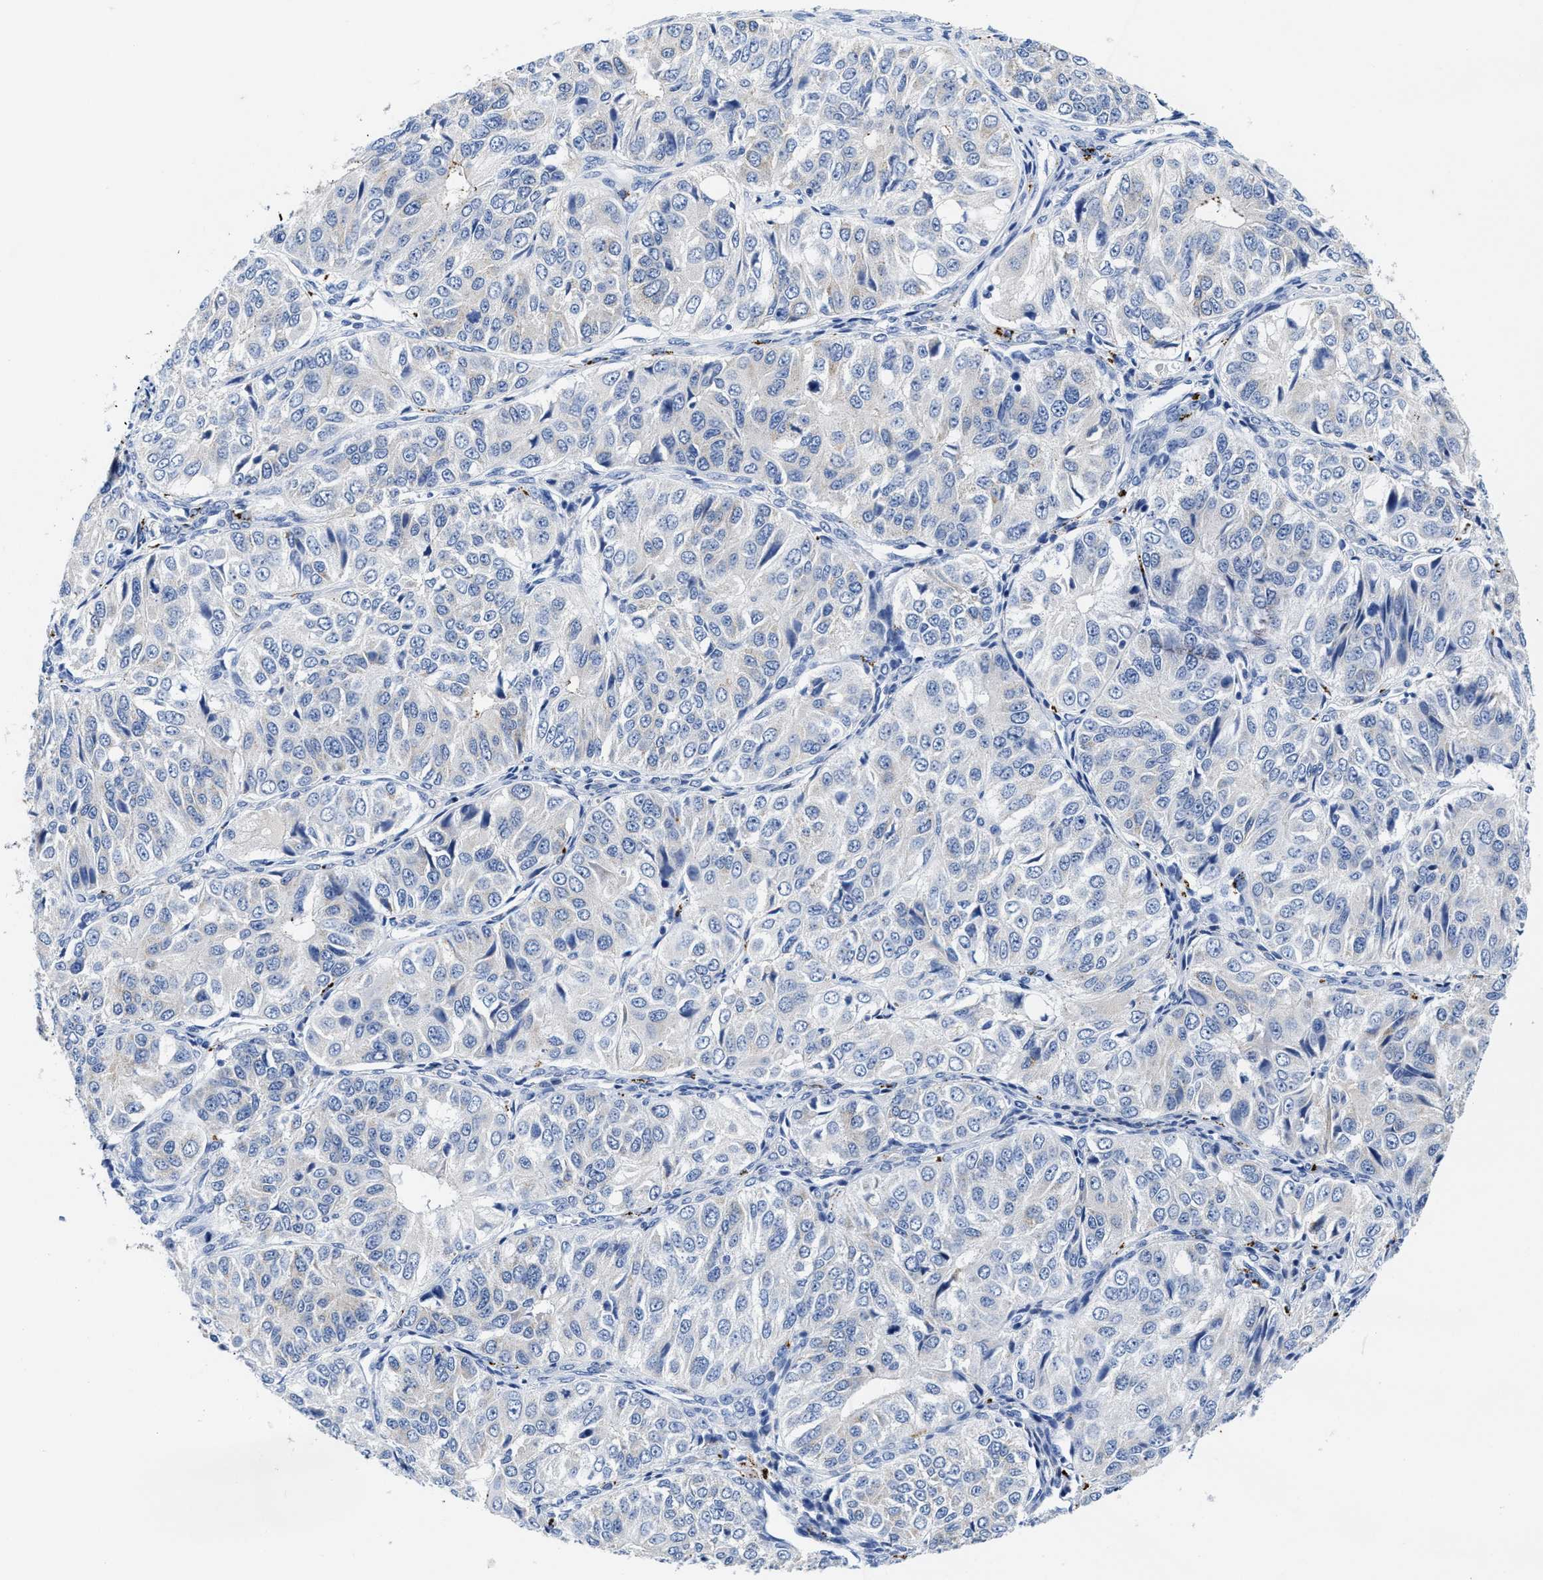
{"staining": {"intensity": "negative", "quantity": "none", "location": "none"}, "tissue": "ovarian cancer", "cell_type": "Tumor cells", "image_type": "cancer", "snomed": [{"axis": "morphology", "description": "Carcinoma, endometroid"}, {"axis": "topography", "description": "Ovary"}], "caption": "This is a histopathology image of immunohistochemistry staining of ovarian cancer, which shows no positivity in tumor cells. (DAB immunohistochemistry, high magnification).", "gene": "TBRG4", "patient": {"sex": "female", "age": 51}}